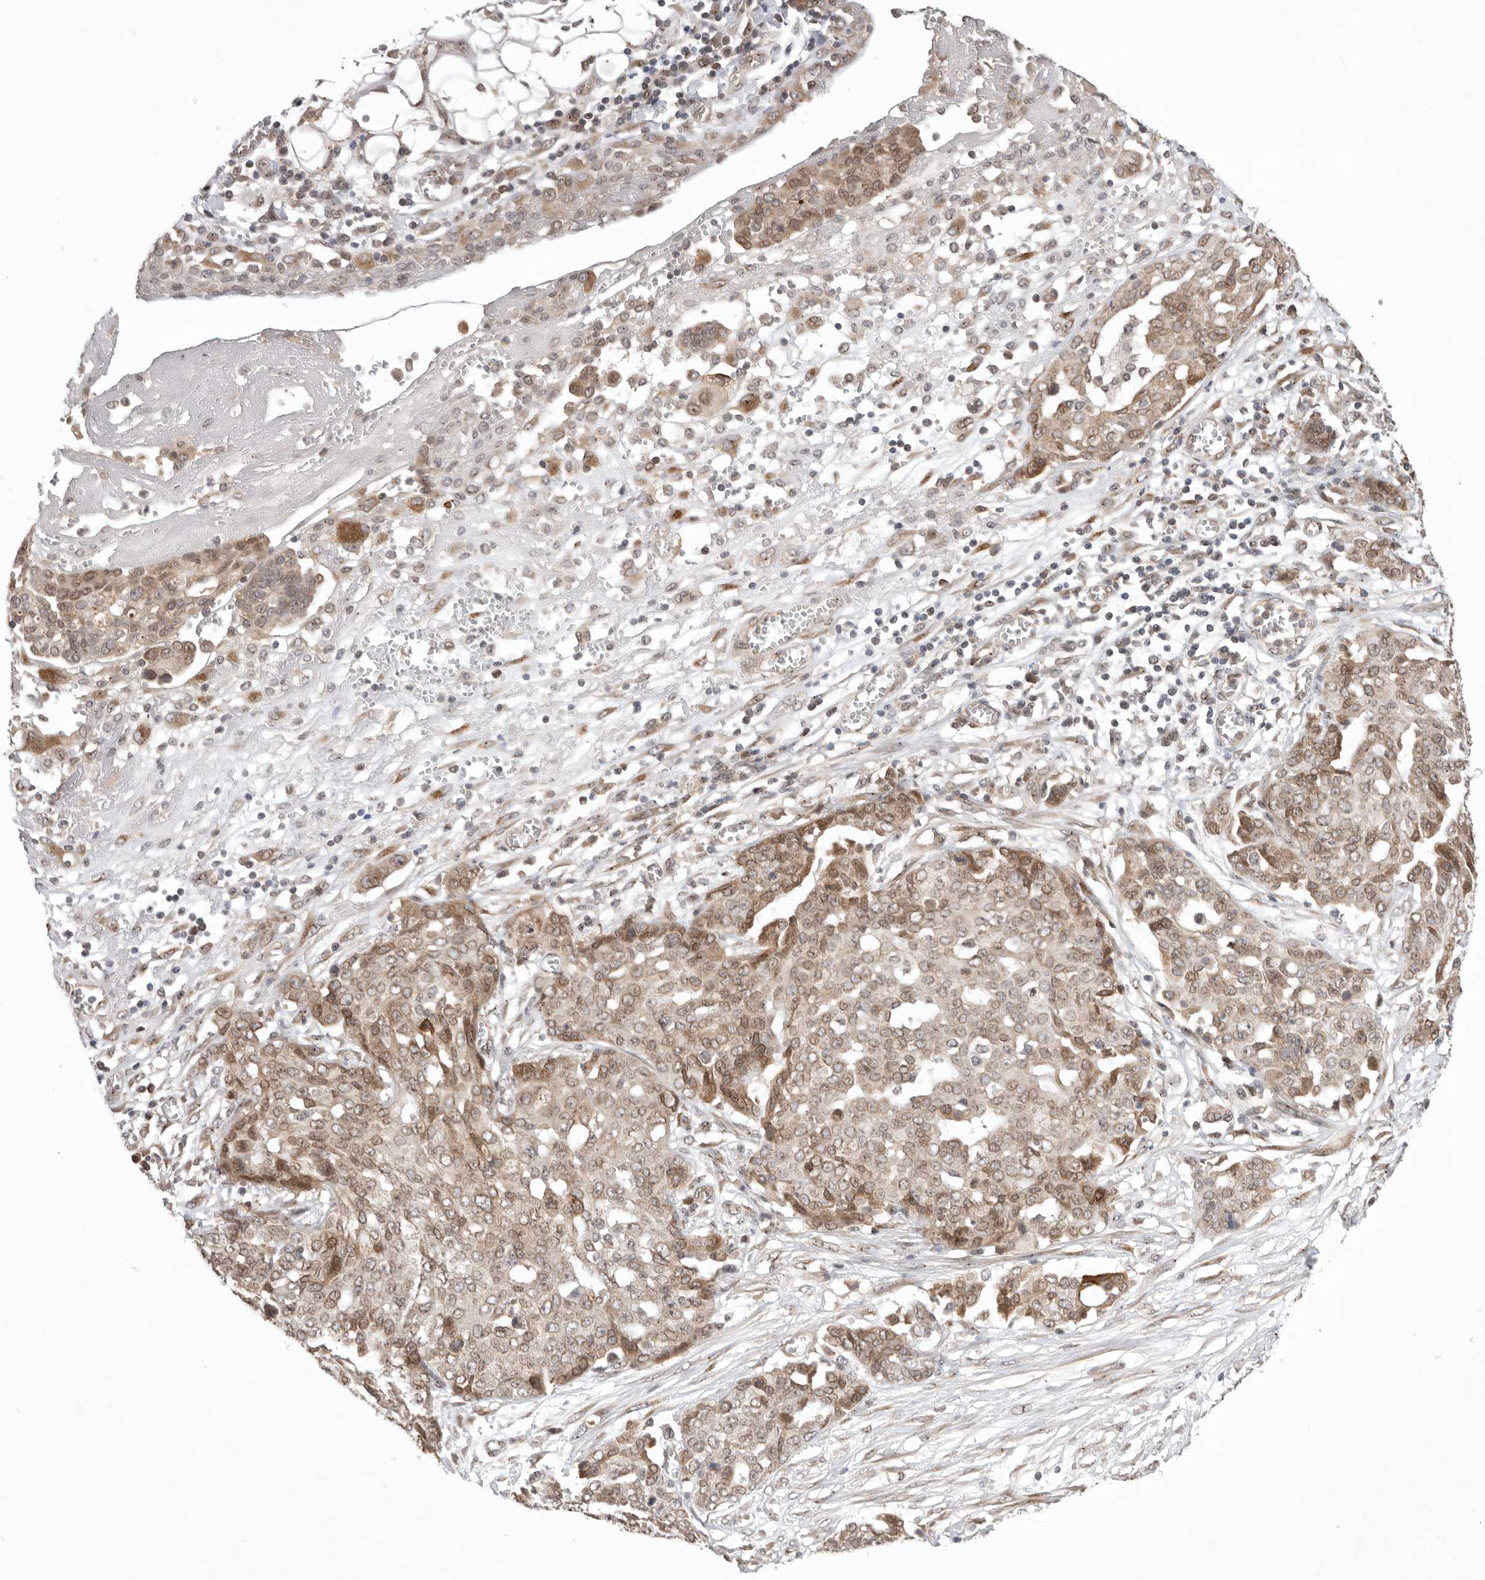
{"staining": {"intensity": "moderate", "quantity": ">75%", "location": "cytoplasmic/membranous,nuclear"}, "tissue": "ovarian cancer", "cell_type": "Tumor cells", "image_type": "cancer", "snomed": [{"axis": "morphology", "description": "Cystadenocarcinoma, serous, NOS"}, {"axis": "topography", "description": "Soft tissue"}, {"axis": "topography", "description": "Ovary"}], "caption": "Serous cystadenocarcinoma (ovarian) stained with immunohistochemistry (IHC) exhibits moderate cytoplasmic/membranous and nuclear expression in about >75% of tumor cells.", "gene": "LEMD3", "patient": {"sex": "female", "age": 57}}